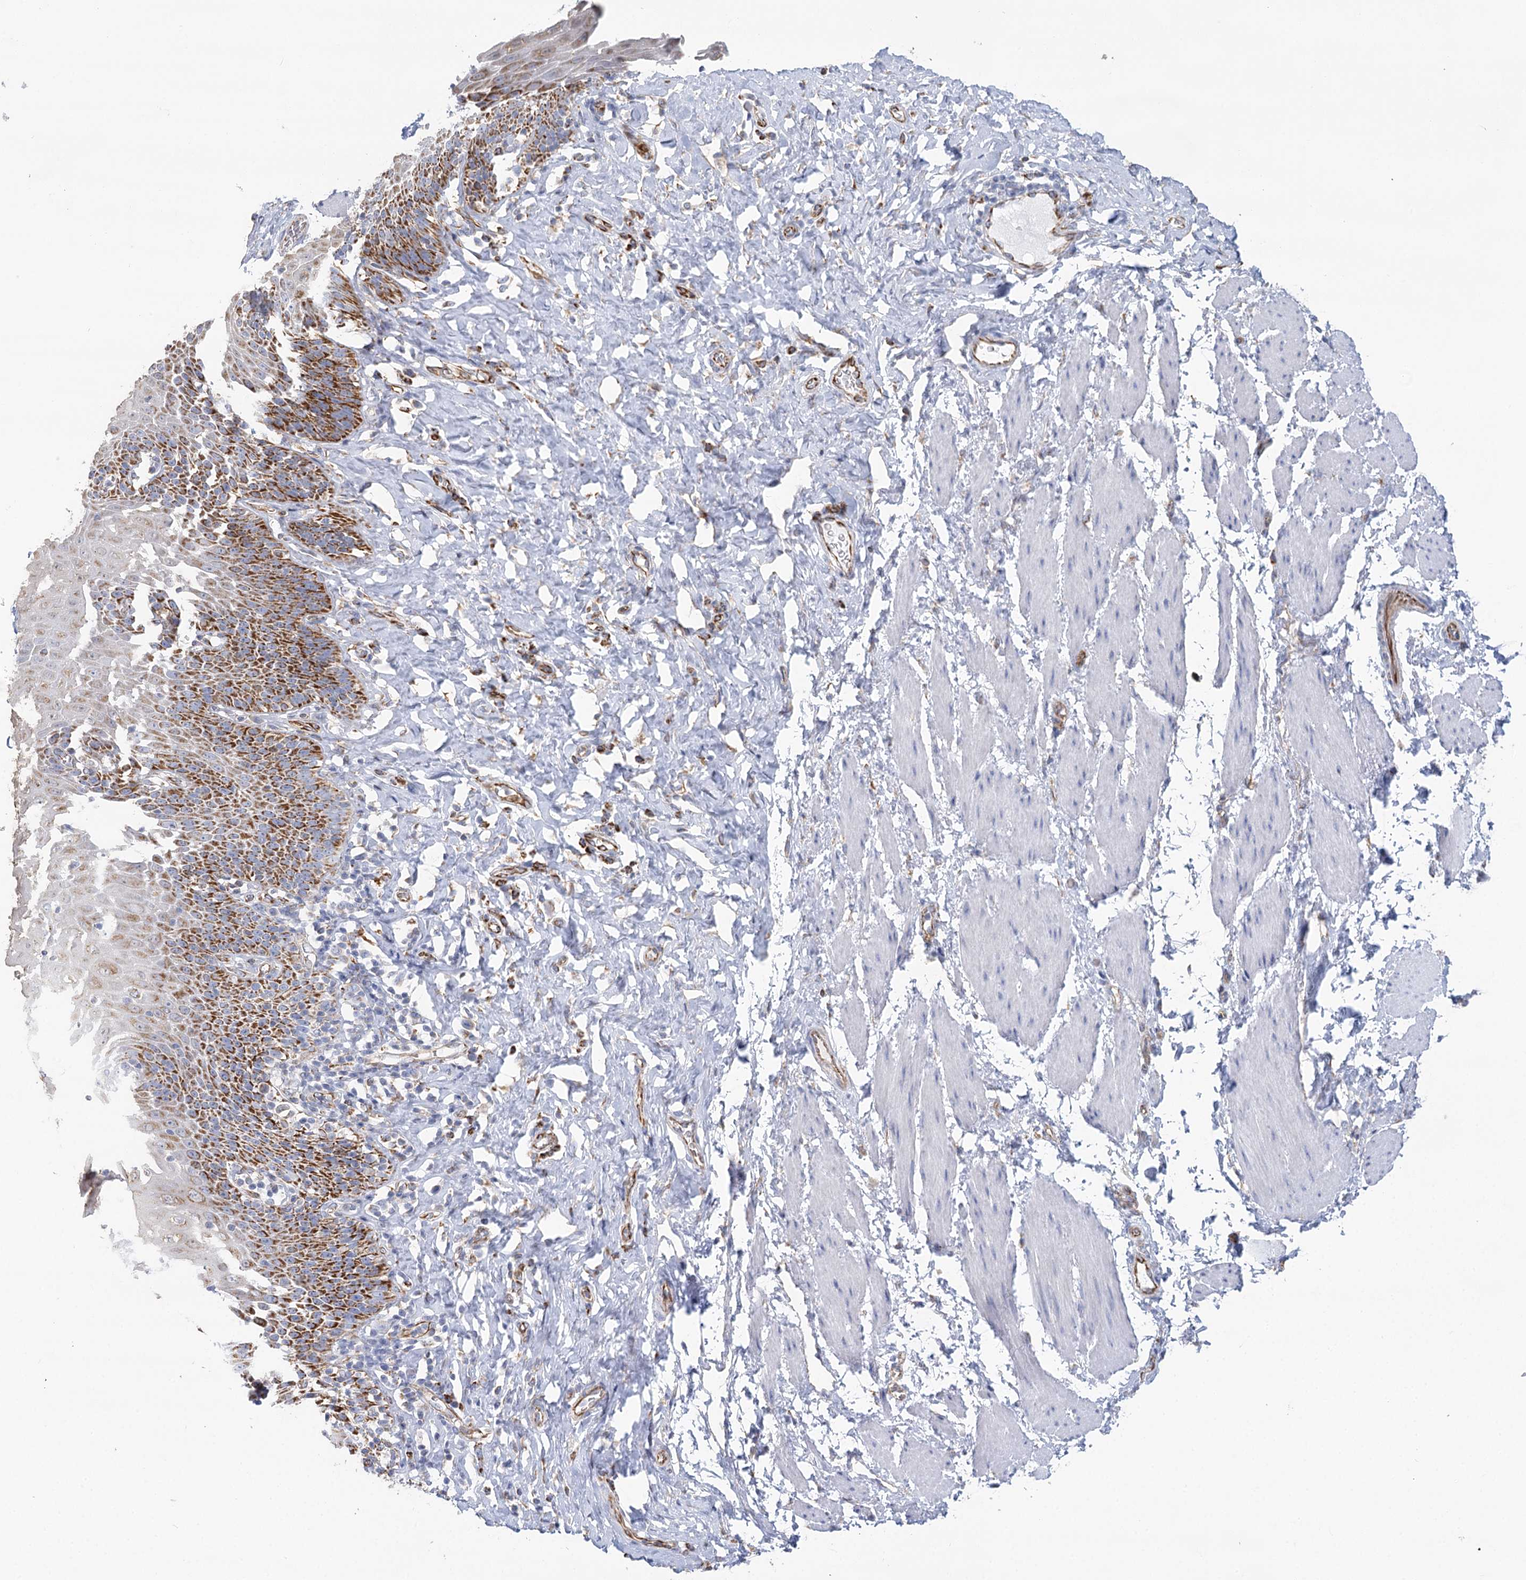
{"staining": {"intensity": "strong", "quantity": "25%-75%", "location": "cytoplasmic/membranous"}, "tissue": "esophagus", "cell_type": "Squamous epithelial cells", "image_type": "normal", "snomed": [{"axis": "morphology", "description": "Normal tissue, NOS"}, {"axis": "topography", "description": "Esophagus"}], "caption": "Immunohistochemistry staining of benign esophagus, which exhibits high levels of strong cytoplasmic/membranous expression in approximately 25%-75% of squamous epithelial cells indicating strong cytoplasmic/membranous protein positivity. The staining was performed using DAB (brown) for protein detection and nuclei were counterstained in hematoxylin (blue).", "gene": "DHTKD1", "patient": {"sex": "female", "age": 61}}